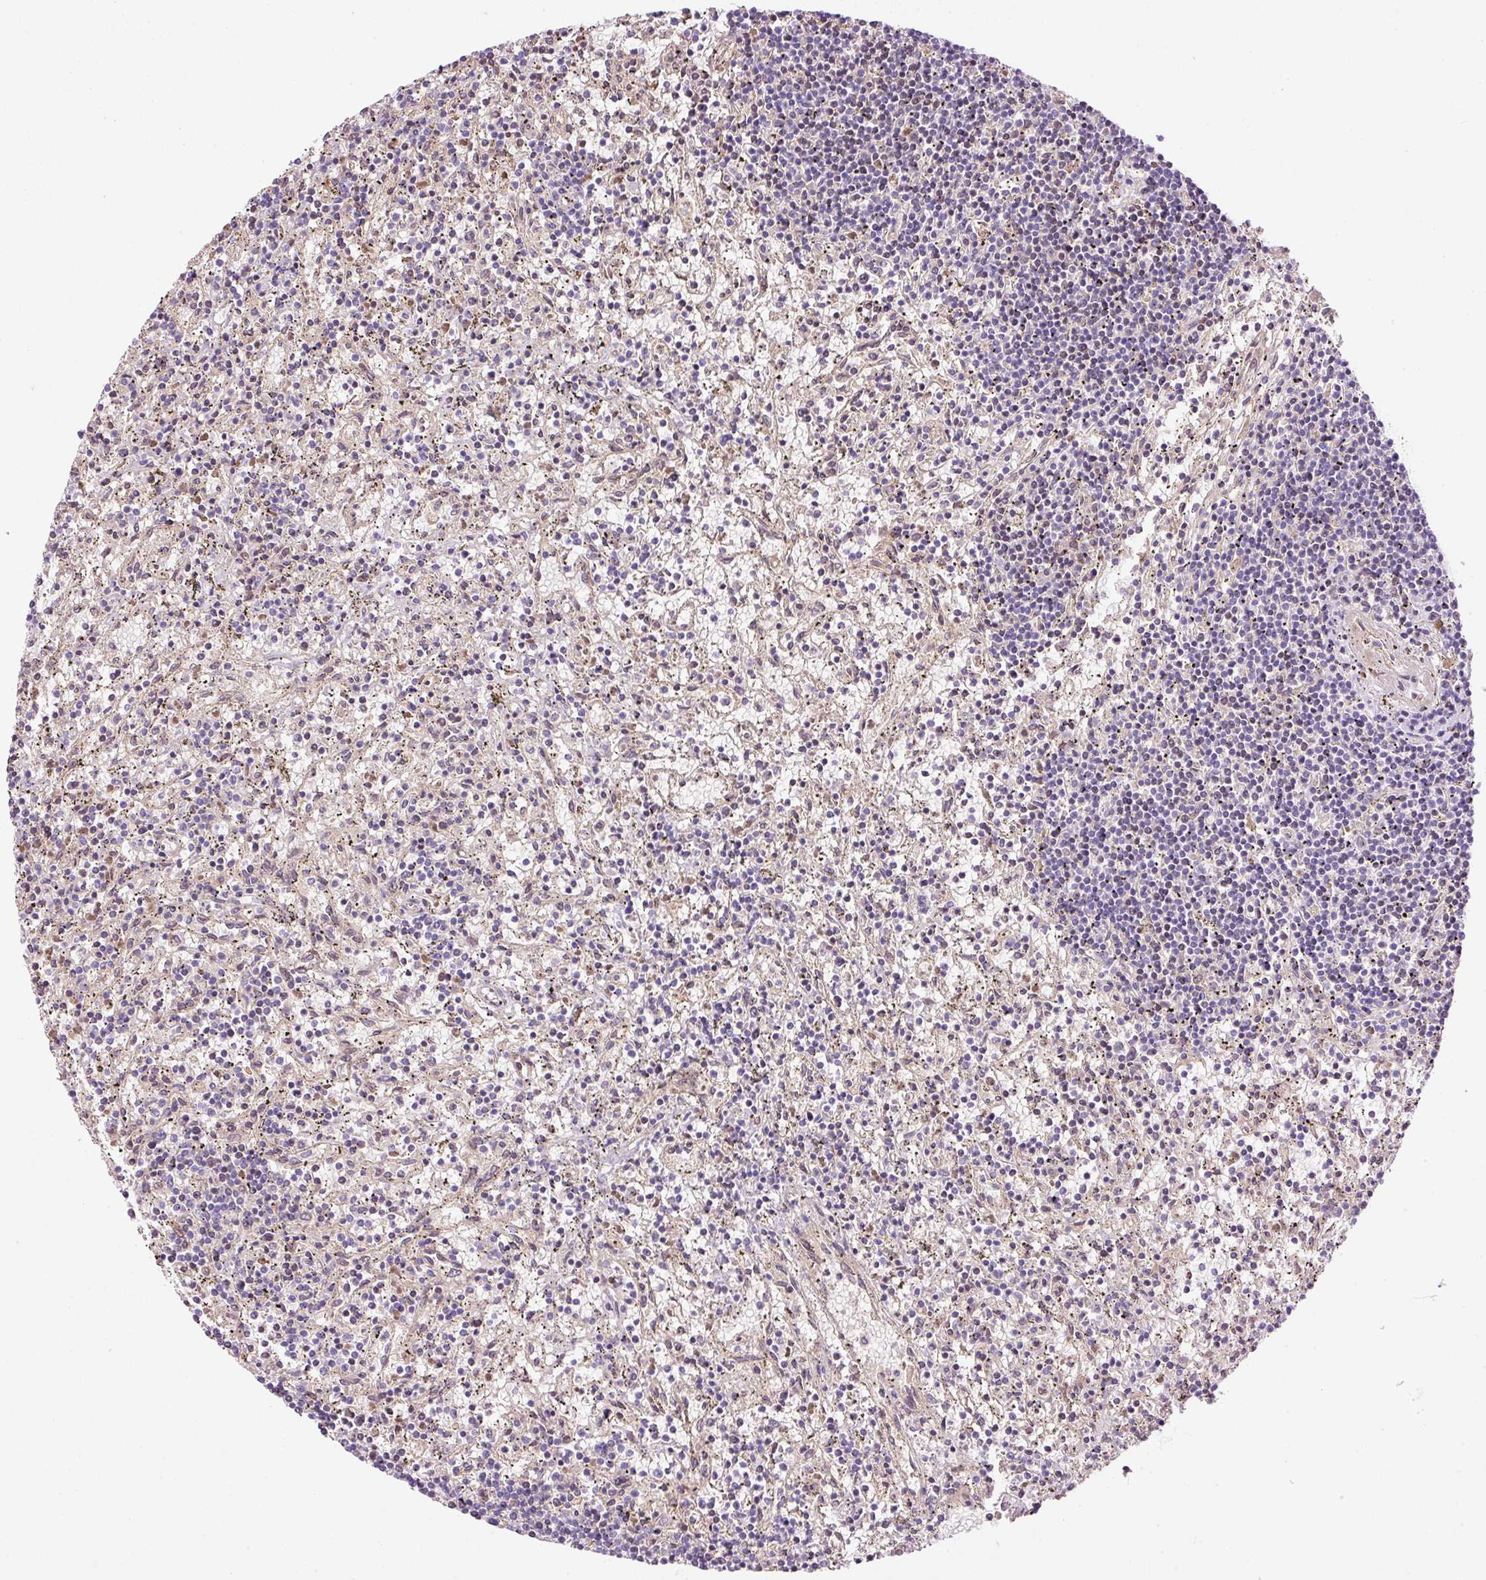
{"staining": {"intensity": "negative", "quantity": "none", "location": "none"}, "tissue": "lymphoma", "cell_type": "Tumor cells", "image_type": "cancer", "snomed": [{"axis": "morphology", "description": "Malignant lymphoma, non-Hodgkin's type, Low grade"}, {"axis": "topography", "description": "Spleen"}], "caption": "Tumor cells show no significant positivity in low-grade malignant lymphoma, non-Hodgkin's type.", "gene": "TBC1D2B", "patient": {"sex": "male", "age": 76}}